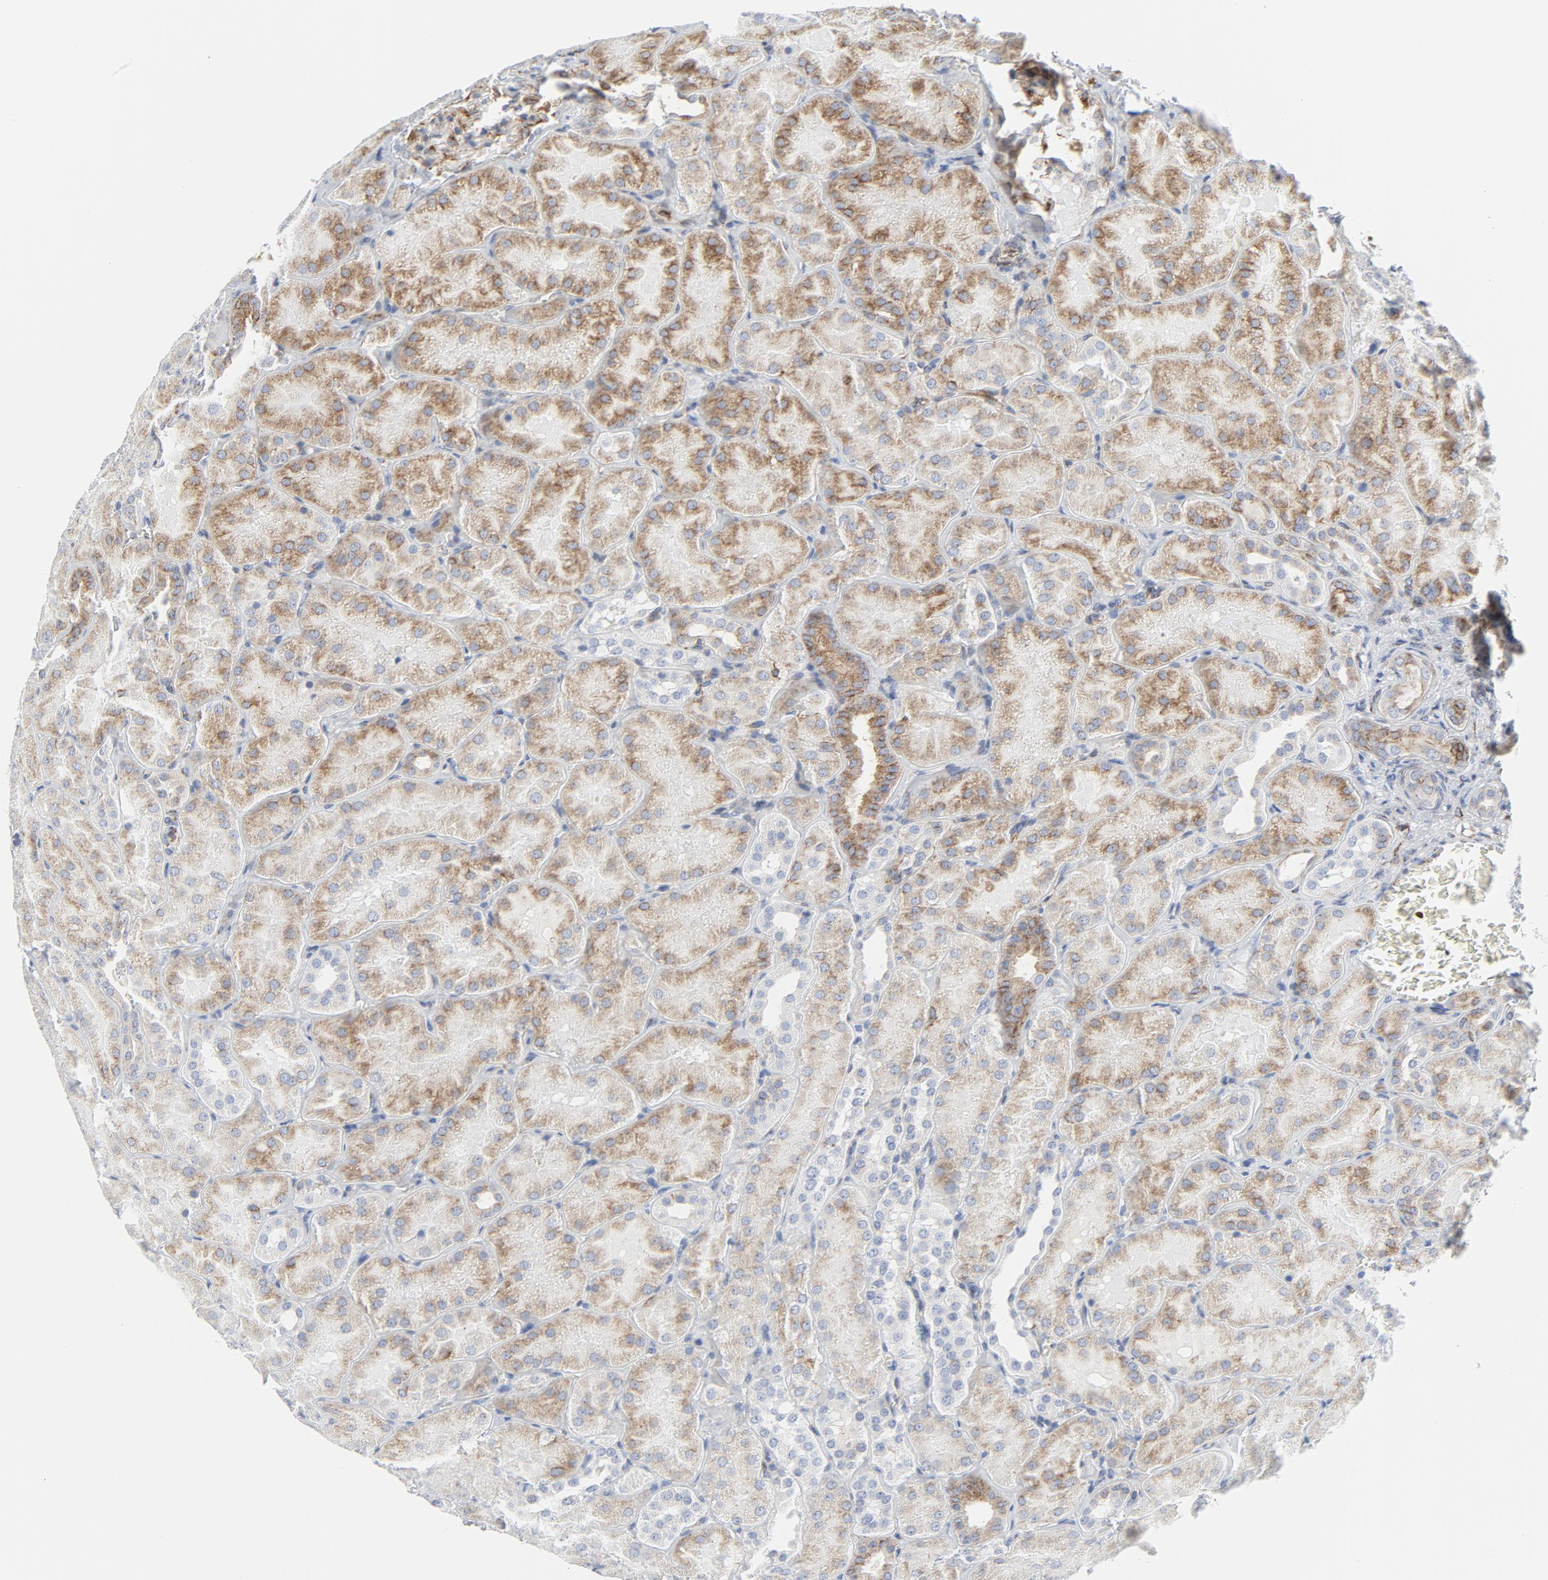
{"staining": {"intensity": "moderate", "quantity": "<25%", "location": "cytoplasmic/membranous"}, "tissue": "kidney", "cell_type": "Cells in glomeruli", "image_type": "normal", "snomed": [{"axis": "morphology", "description": "Normal tissue, NOS"}, {"axis": "topography", "description": "Kidney"}], "caption": "Cells in glomeruli exhibit low levels of moderate cytoplasmic/membranous staining in approximately <25% of cells in normal human kidney.", "gene": "TUBB1", "patient": {"sex": "male", "age": 28}}